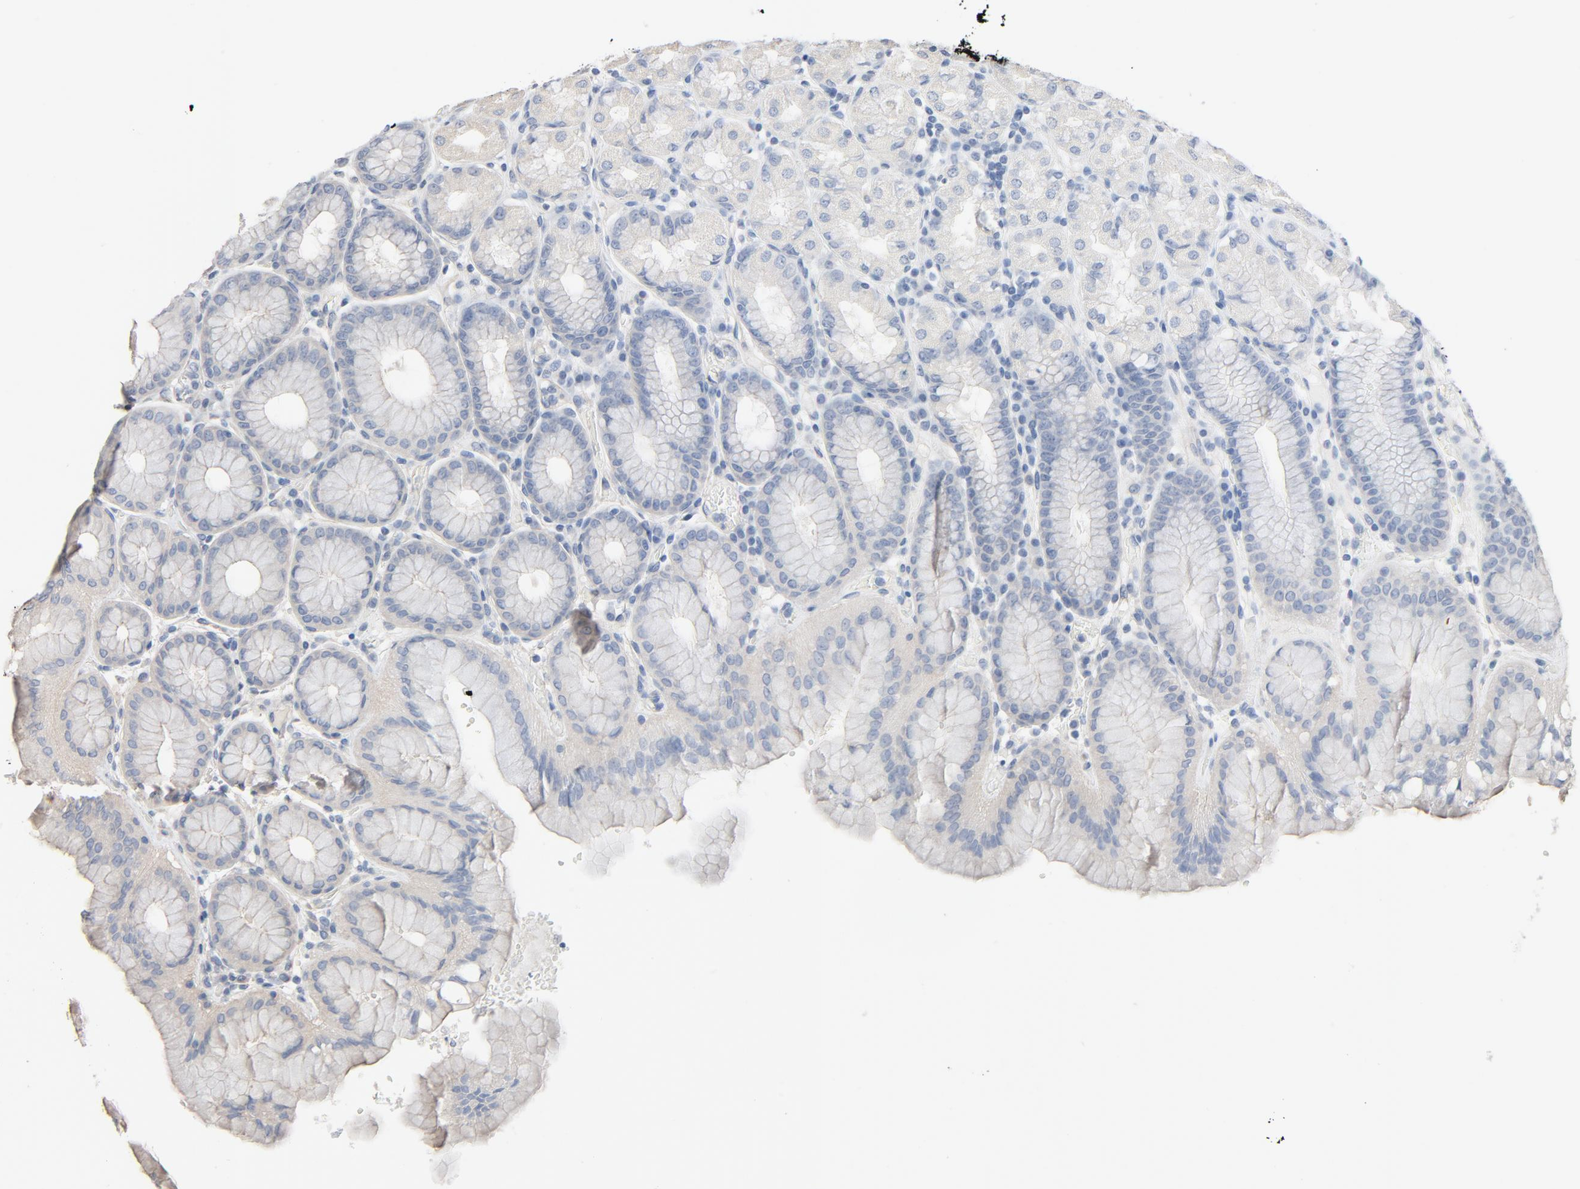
{"staining": {"intensity": "weak", "quantity": "<25%", "location": "cytoplasmic/membranous"}, "tissue": "stomach", "cell_type": "Glandular cells", "image_type": "normal", "snomed": [{"axis": "morphology", "description": "Normal tissue, NOS"}, {"axis": "topography", "description": "Stomach, upper"}, {"axis": "topography", "description": "Stomach"}], "caption": "Immunohistochemical staining of unremarkable human stomach reveals no significant expression in glandular cells.", "gene": "TRIOBP", "patient": {"sex": "male", "age": 76}}